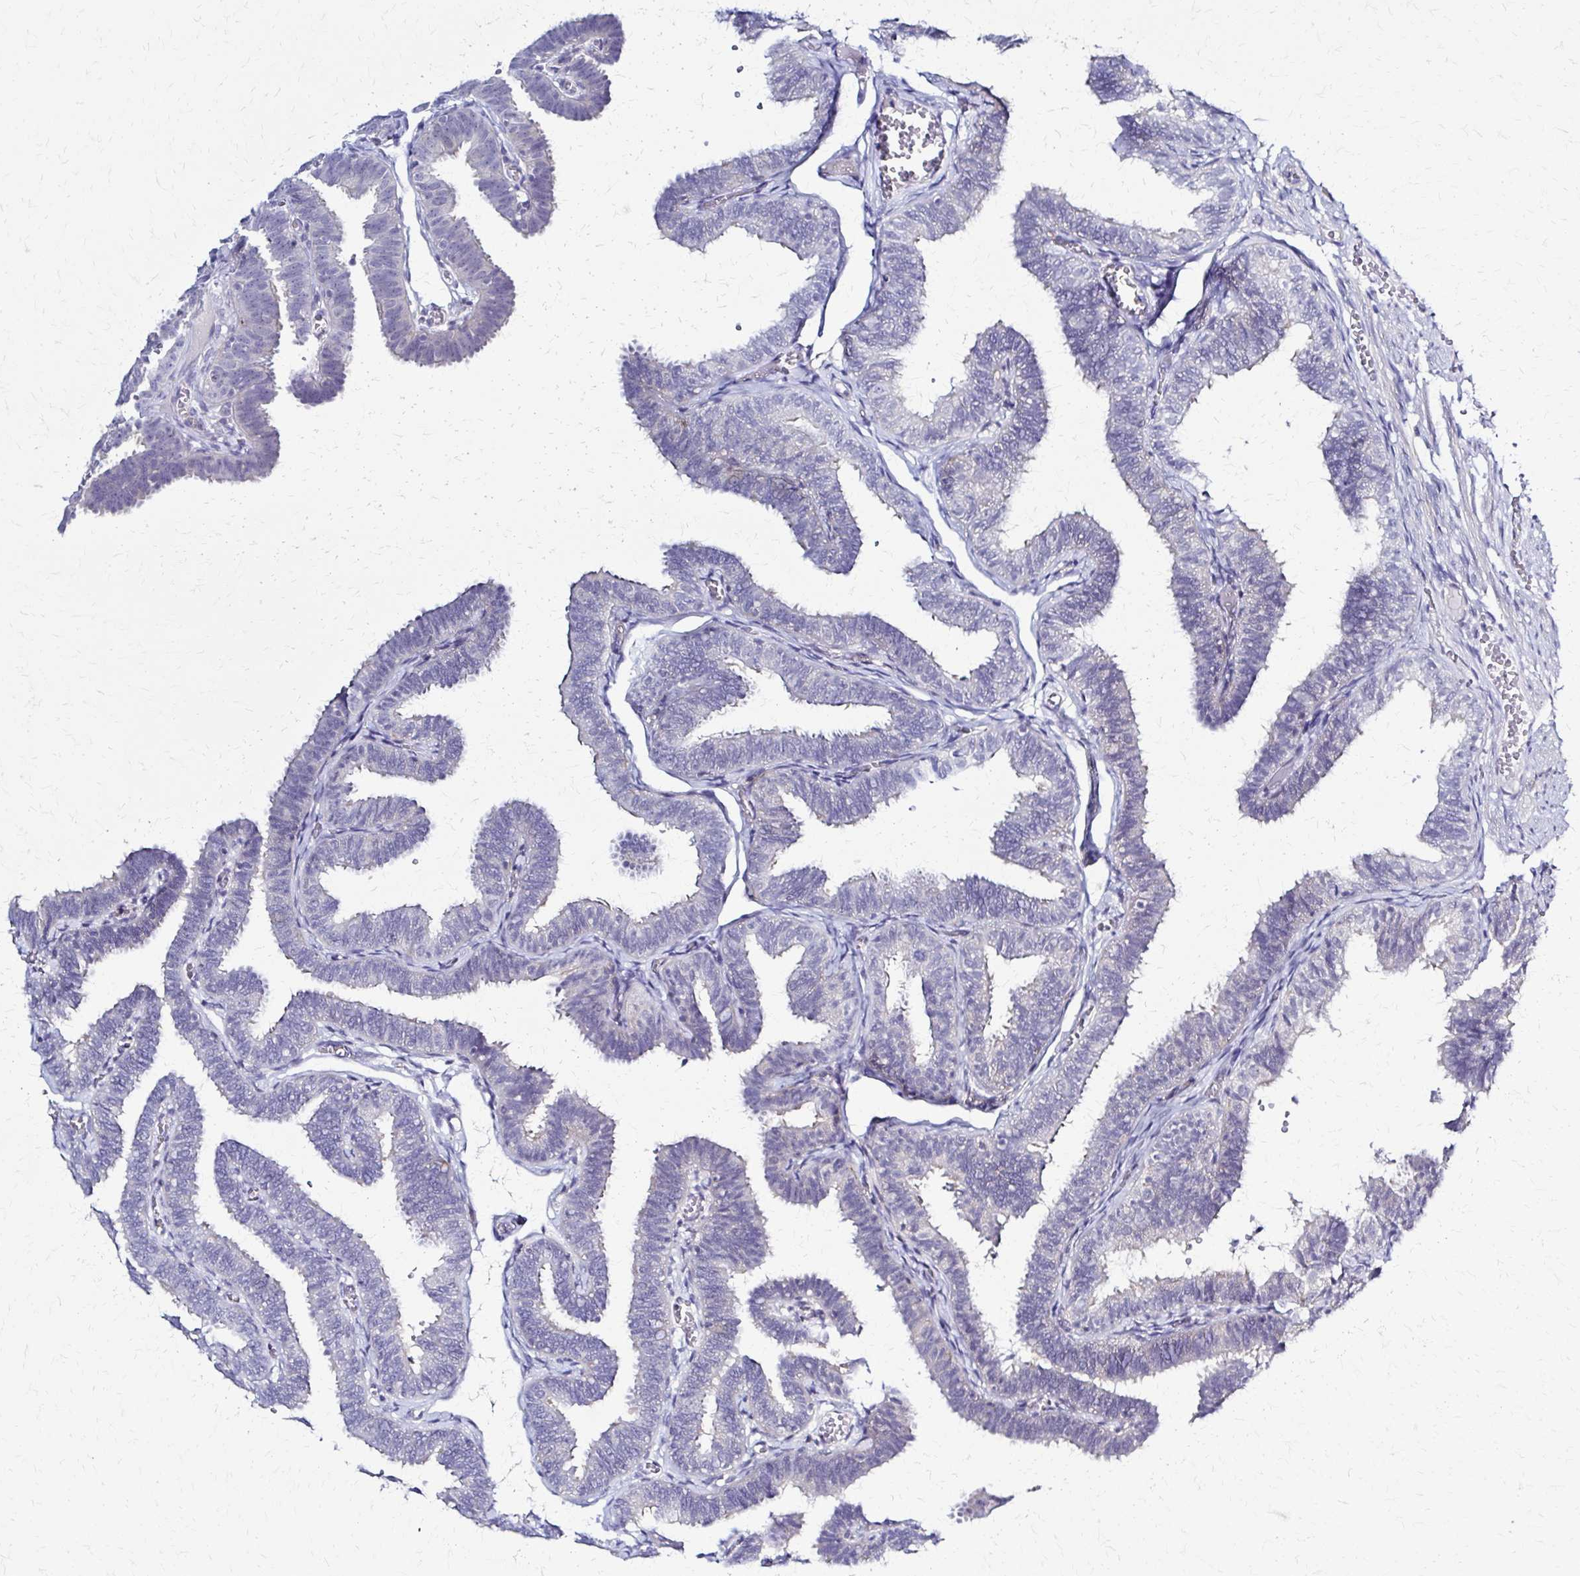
{"staining": {"intensity": "negative", "quantity": "none", "location": "none"}, "tissue": "fallopian tube", "cell_type": "Glandular cells", "image_type": "normal", "snomed": [{"axis": "morphology", "description": "Normal tissue, NOS"}, {"axis": "topography", "description": "Fallopian tube"}], "caption": "Glandular cells show no significant protein expression in unremarkable fallopian tube. (DAB IHC visualized using brightfield microscopy, high magnification).", "gene": "RHOBTB2", "patient": {"sex": "female", "age": 25}}